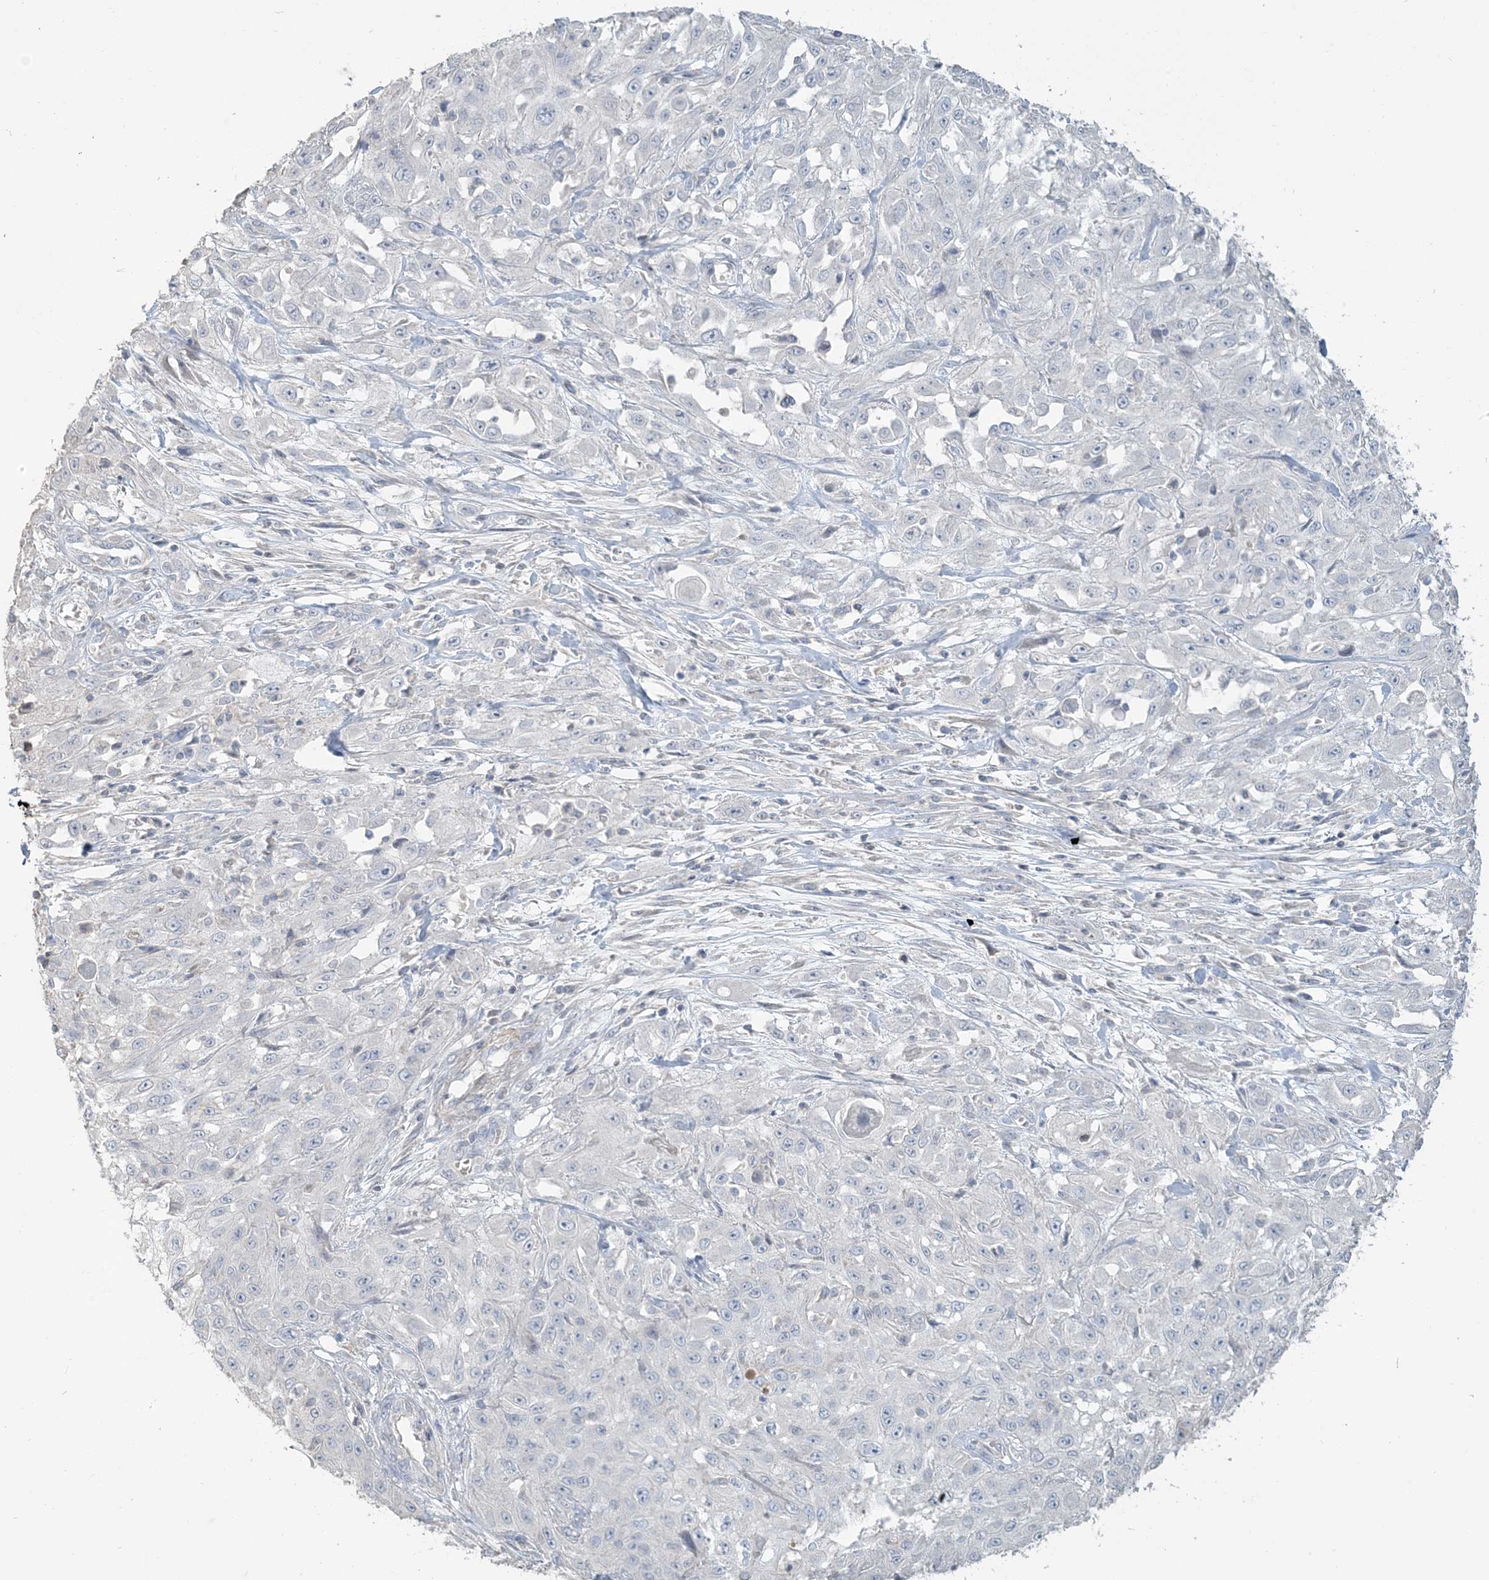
{"staining": {"intensity": "negative", "quantity": "none", "location": "none"}, "tissue": "skin cancer", "cell_type": "Tumor cells", "image_type": "cancer", "snomed": [{"axis": "morphology", "description": "Squamous cell carcinoma, NOS"}, {"axis": "morphology", "description": "Squamous cell carcinoma, metastatic, NOS"}, {"axis": "topography", "description": "Skin"}, {"axis": "topography", "description": "Lymph node"}], "caption": "Immunohistochemical staining of human metastatic squamous cell carcinoma (skin) displays no significant expression in tumor cells.", "gene": "NPHS2", "patient": {"sex": "male", "age": 75}}